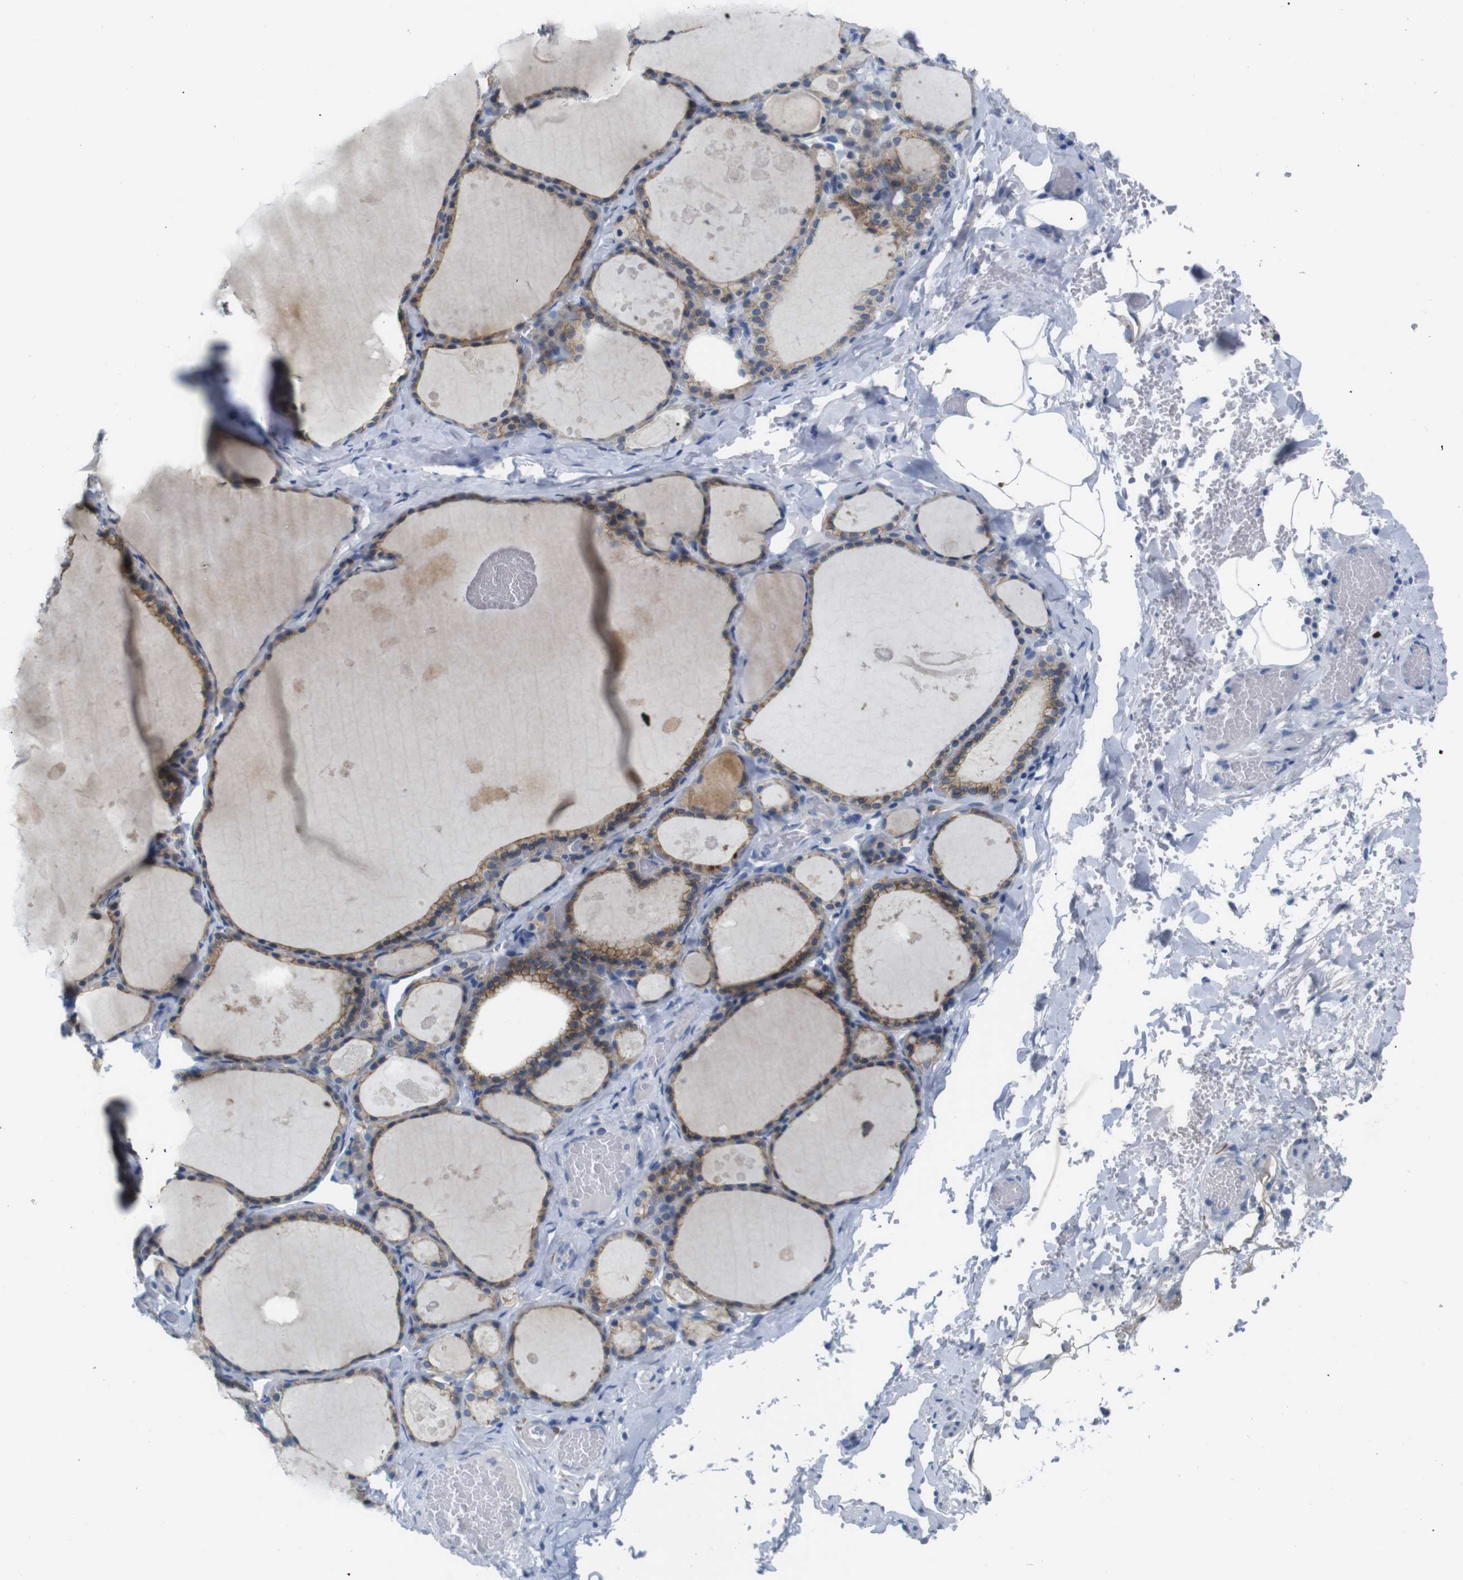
{"staining": {"intensity": "moderate", "quantity": ">75%", "location": "cytoplasmic/membranous"}, "tissue": "thyroid gland", "cell_type": "Glandular cells", "image_type": "normal", "snomed": [{"axis": "morphology", "description": "Normal tissue, NOS"}, {"axis": "topography", "description": "Thyroid gland"}], "caption": "This photomicrograph reveals unremarkable thyroid gland stained with immunohistochemistry (IHC) to label a protein in brown. The cytoplasmic/membranous of glandular cells show moderate positivity for the protein. Nuclei are counter-stained blue.", "gene": "ANK3", "patient": {"sex": "male", "age": 56}}